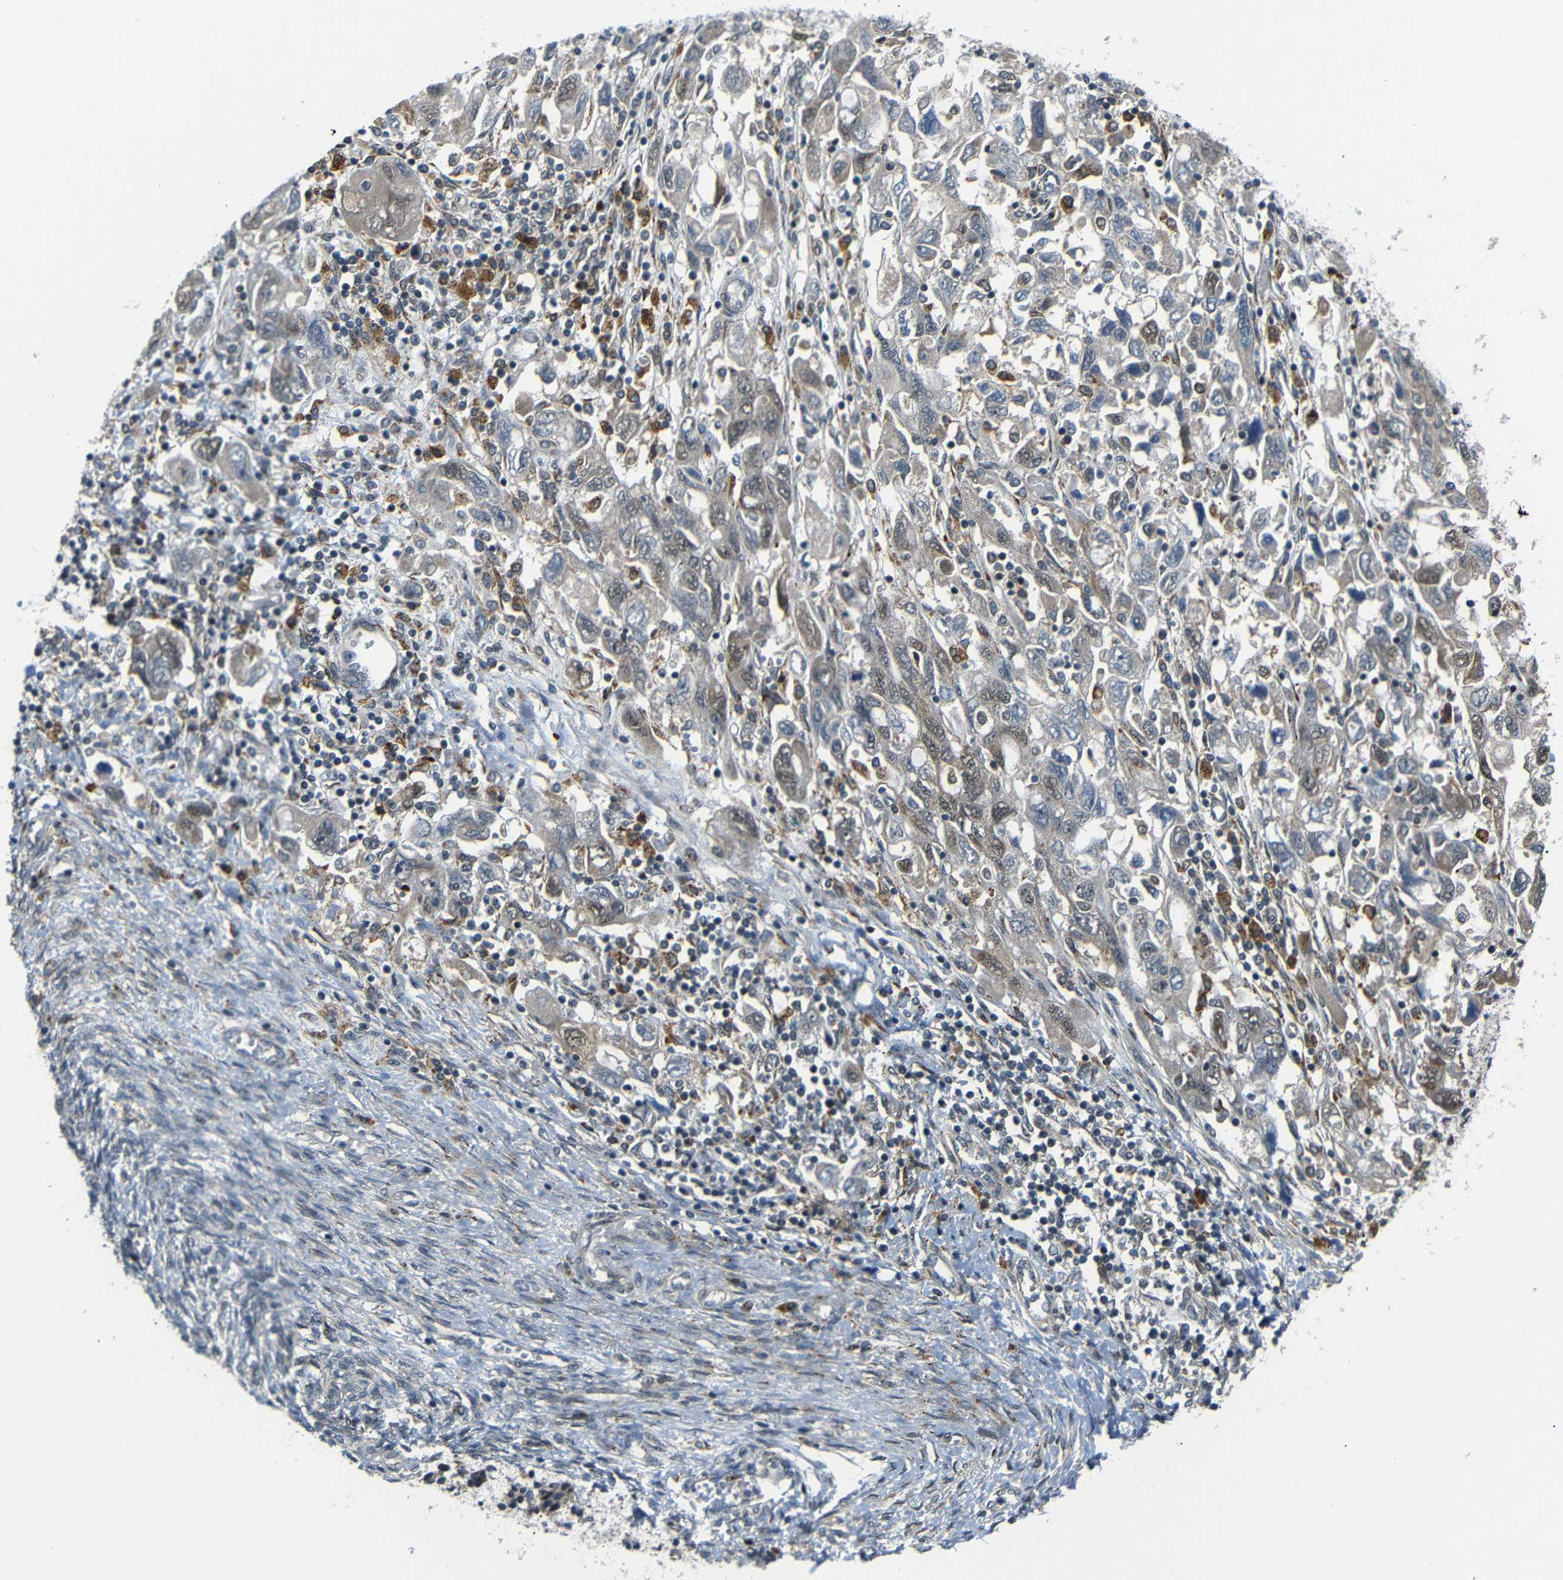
{"staining": {"intensity": "weak", "quantity": "25%-75%", "location": "nuclear"}, "tissue": "ovarian cancer", "cell_type": "Tumor cells", "image_type": "cancer", "snomed": [{"axis": "morphology", "description": "Carcinoma, NOS"}, {"axis": "morphology", "description": "Cystadenocarcinoma, serous, NOS"}, {"axis": "topography", "description": "Ovary"}], "caption": "Immunohistochemistry (IHC) photomicrograph of ovarian cancer stained for a protein (brown), which shows low levels of weak nuclear expression in approximately 25%-75% of tumor cells.", "gene": "SYDE1", "patient": {"sex": "female", "age": 69}}